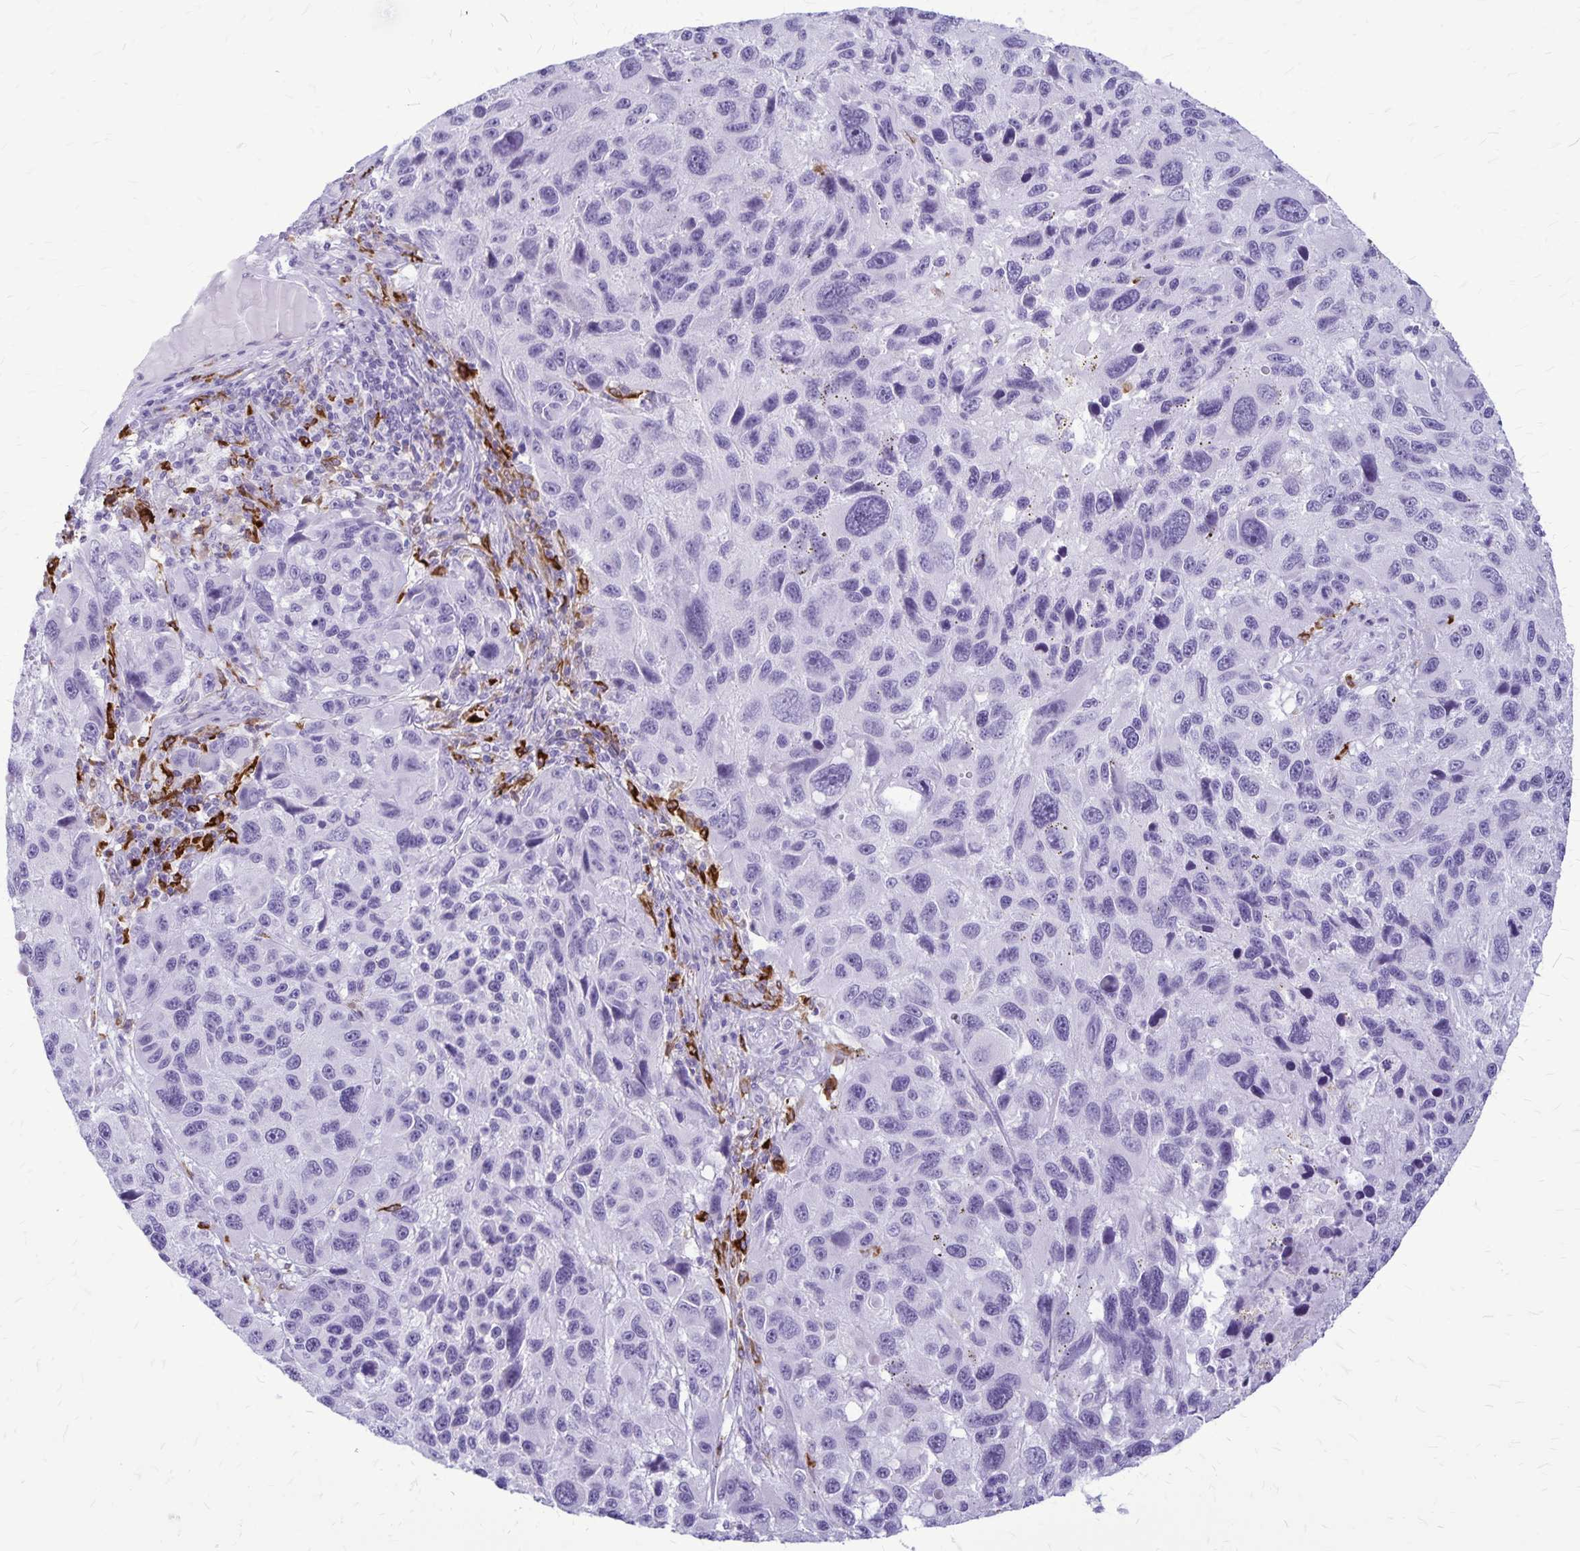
{"staining": {"intensity": "negative", "quantity": "none", "location": "none"}, "tissue": "melanoma", "cell_type": "Tumor cells", "image_type": "cancer", "snomed": [{"axis": "morphology", "description": "Malignant melanoma, NOS"}, {"axis": "topography", "description": "Skin"}], "caption": "Immunohistochemical staining of malignant melanoma shows no significant staining in tumor cells. (Immunohistochemistry (ihc), brightfield microscopy, high magnification).", "gene": "RTN1", "patient": {"sex": "male", "age": 53}}